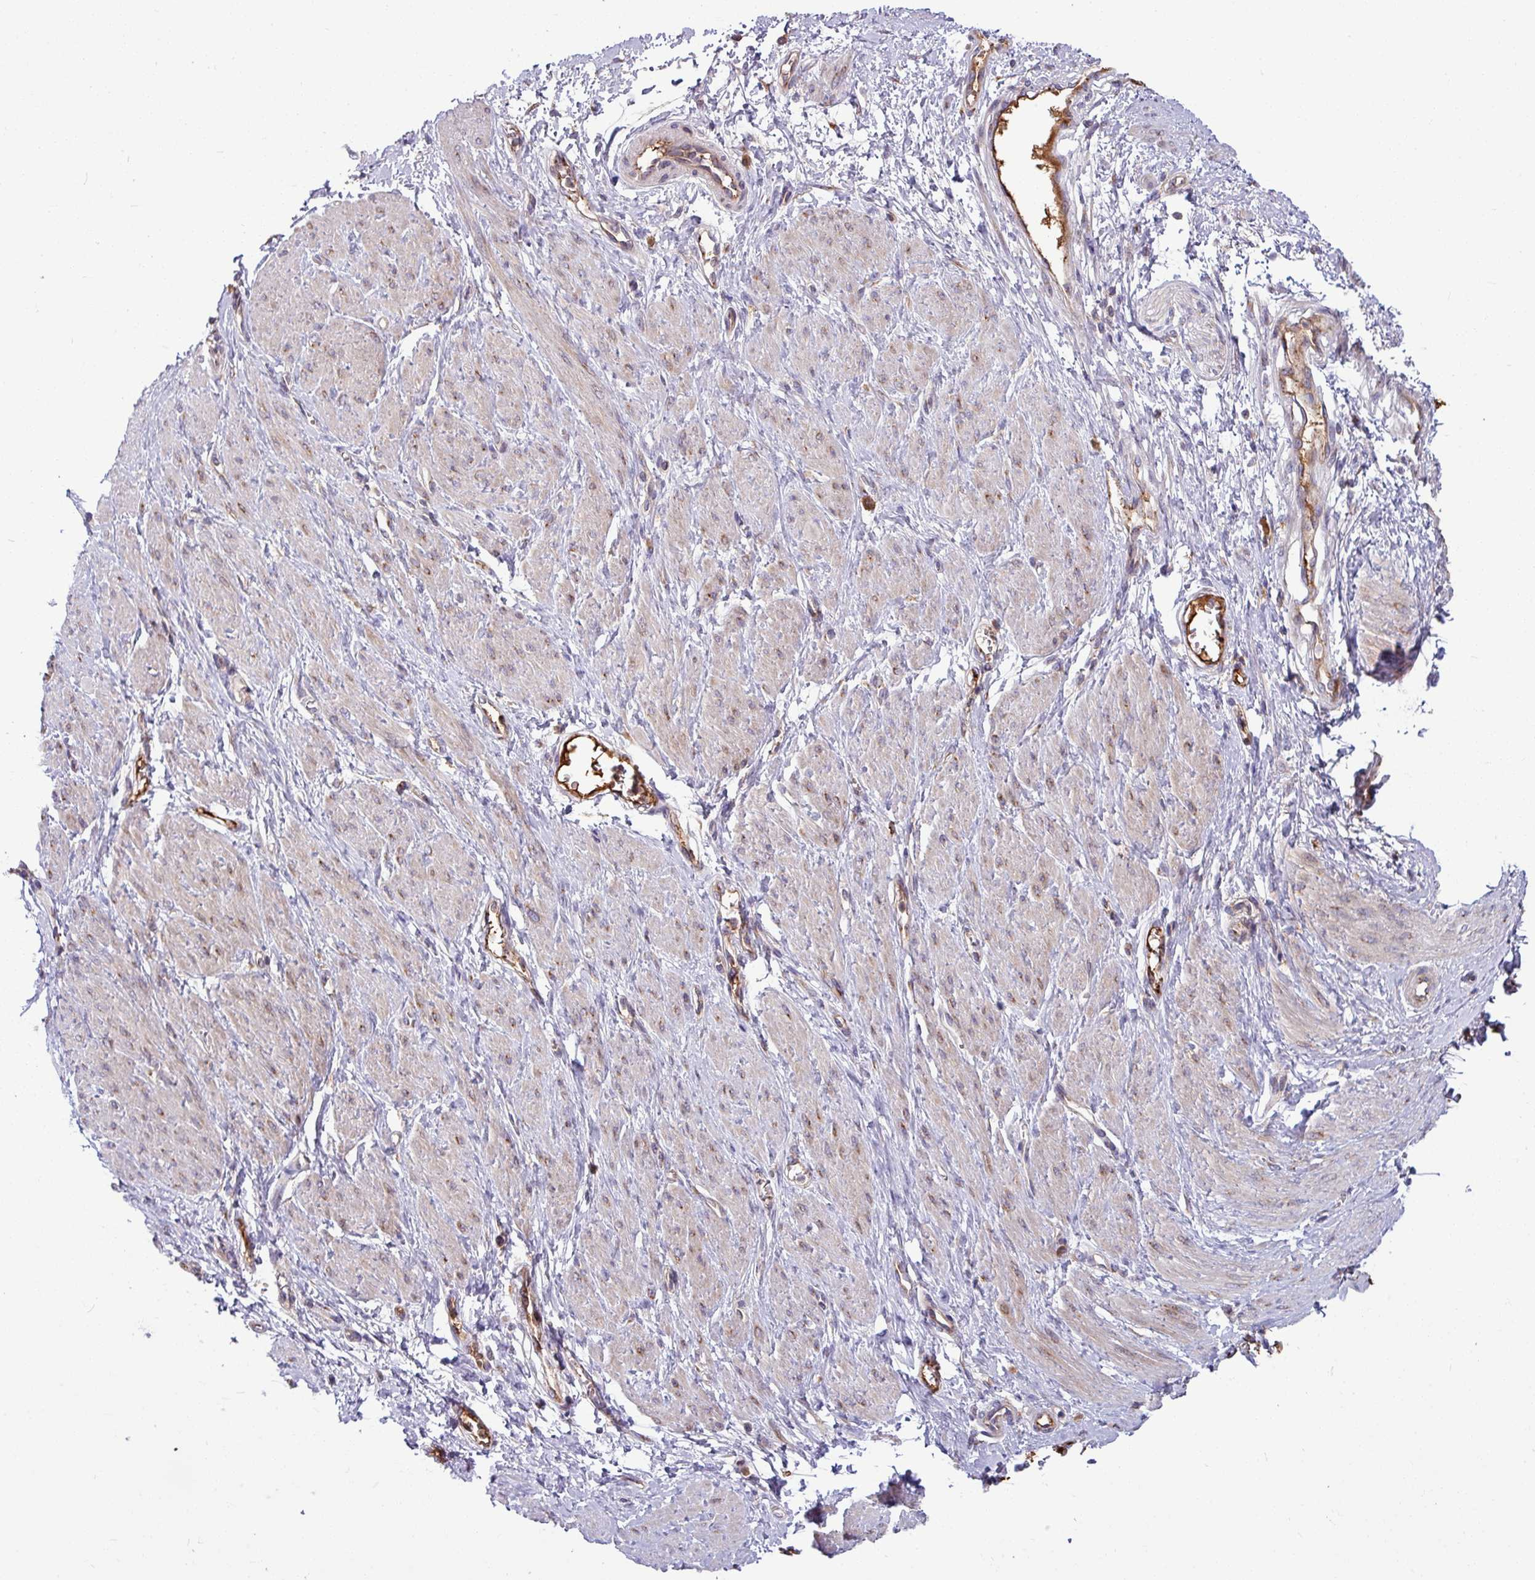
{"staining": {"intensity": "weak", "quantity": "25%-75%", "location": "cytoplasmic/membranous"}, "tissue": "smooth muscle", "cell_type": "Smooth muscle cells", "image_type": "normal", "snomed": [{"axis": "morphology", "description": "Normal tissue, NOS"}, {"axis": "topography", "description": "Smooth muscle"}, {"axis": "topography", "description": "Uterus"}], "caption": "Human smooth muscle stained with a brown dye exhibits weak cytoplasmic/membranous positive expression in about 25%-75% of smooth muscle cells.", "gene": "LSM12", "patient": {"sex": "female", "age": 39}}